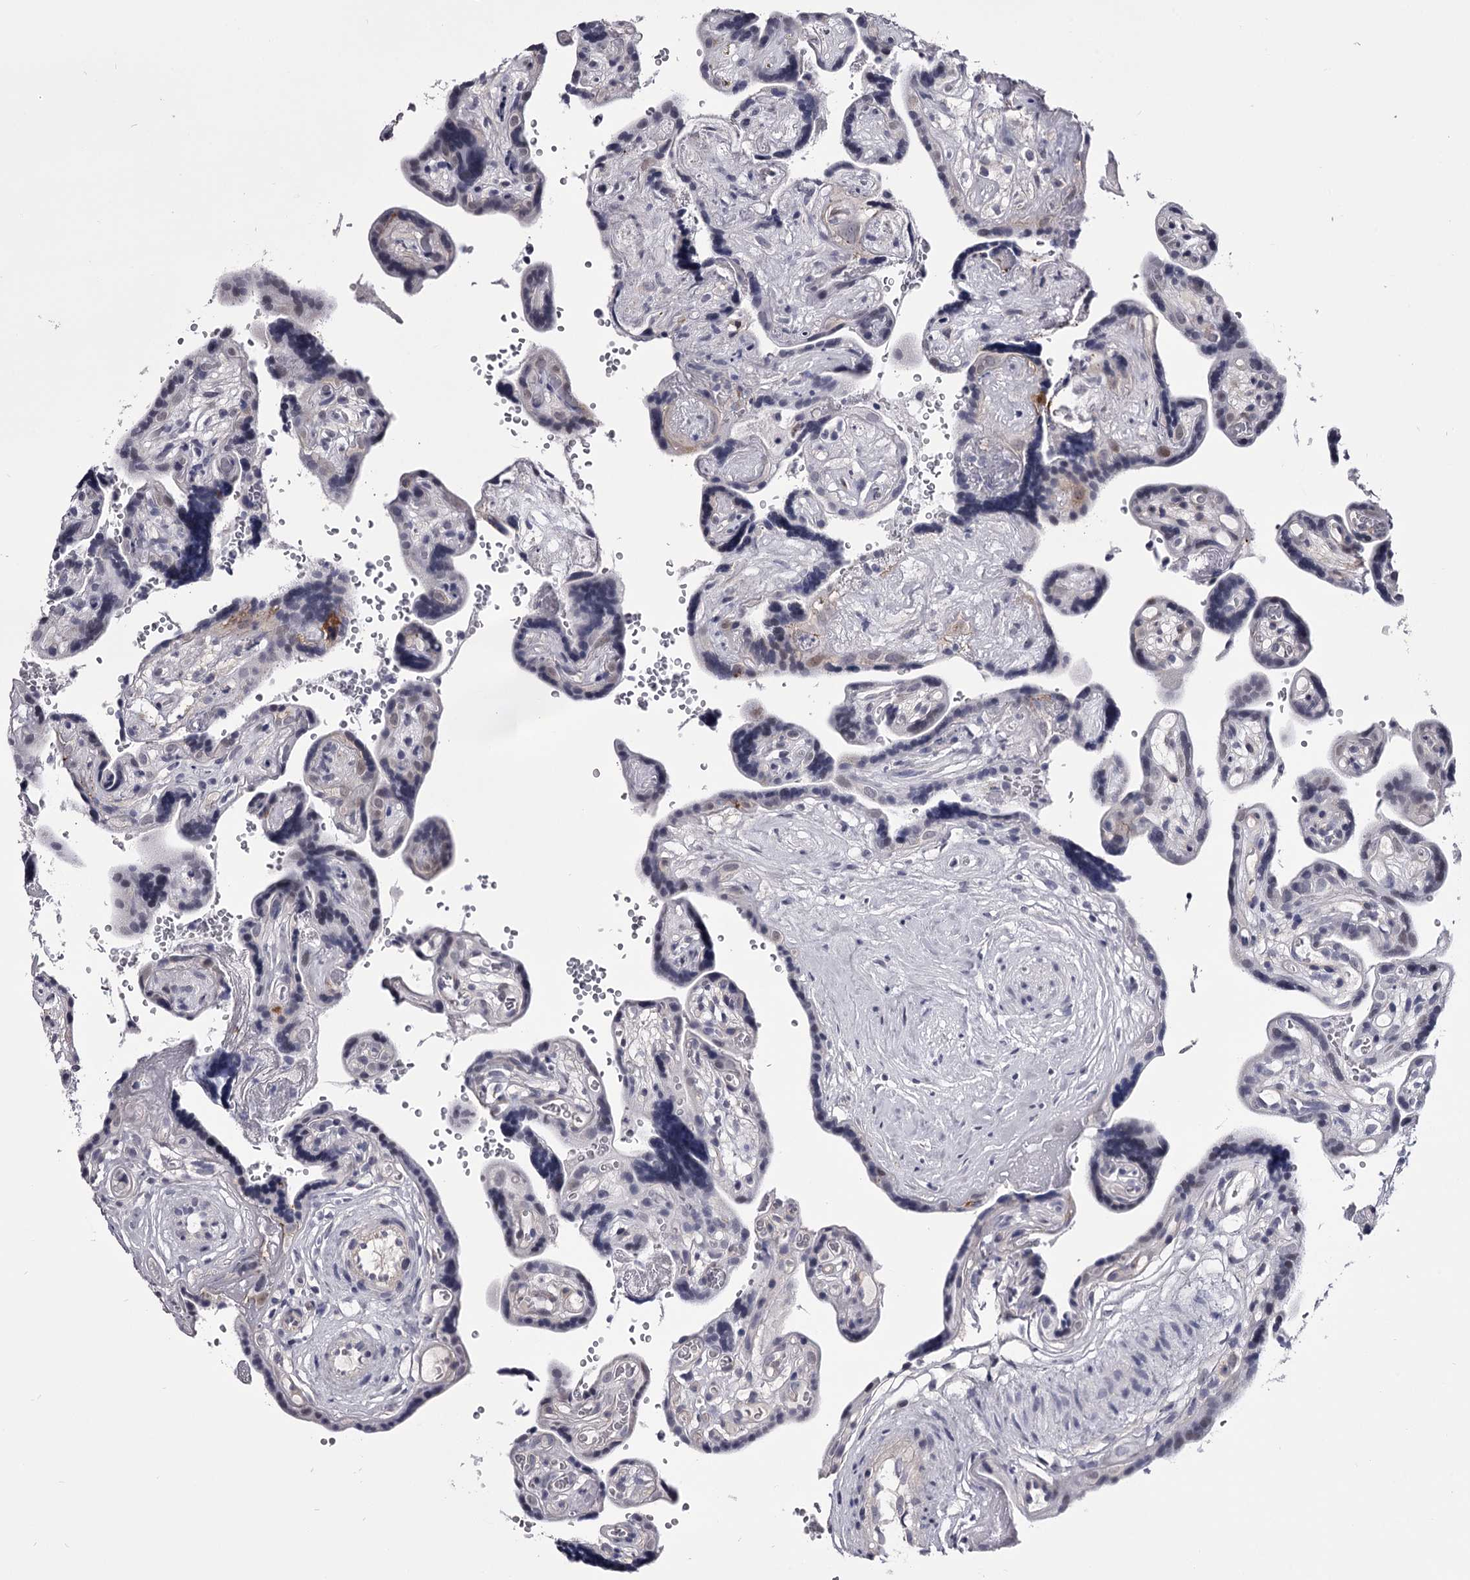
{"staining": {"intensity": "negative", "quantity": "none", "location": "none"}, "tissue": "placenta", "cell_type": "Decidual cells", "image_type": "normal", "snomed": [{"axis": "morphology", "description": "Normal tissue, NOS"}, {"axis": "topography", "description": "Placenta"}], "caption": "This is an IHC micrograph of normal placenta. There is no staining in decidual cells.", "gene": "OVOL2", "patient": {"sex": "female", "age": 30}}